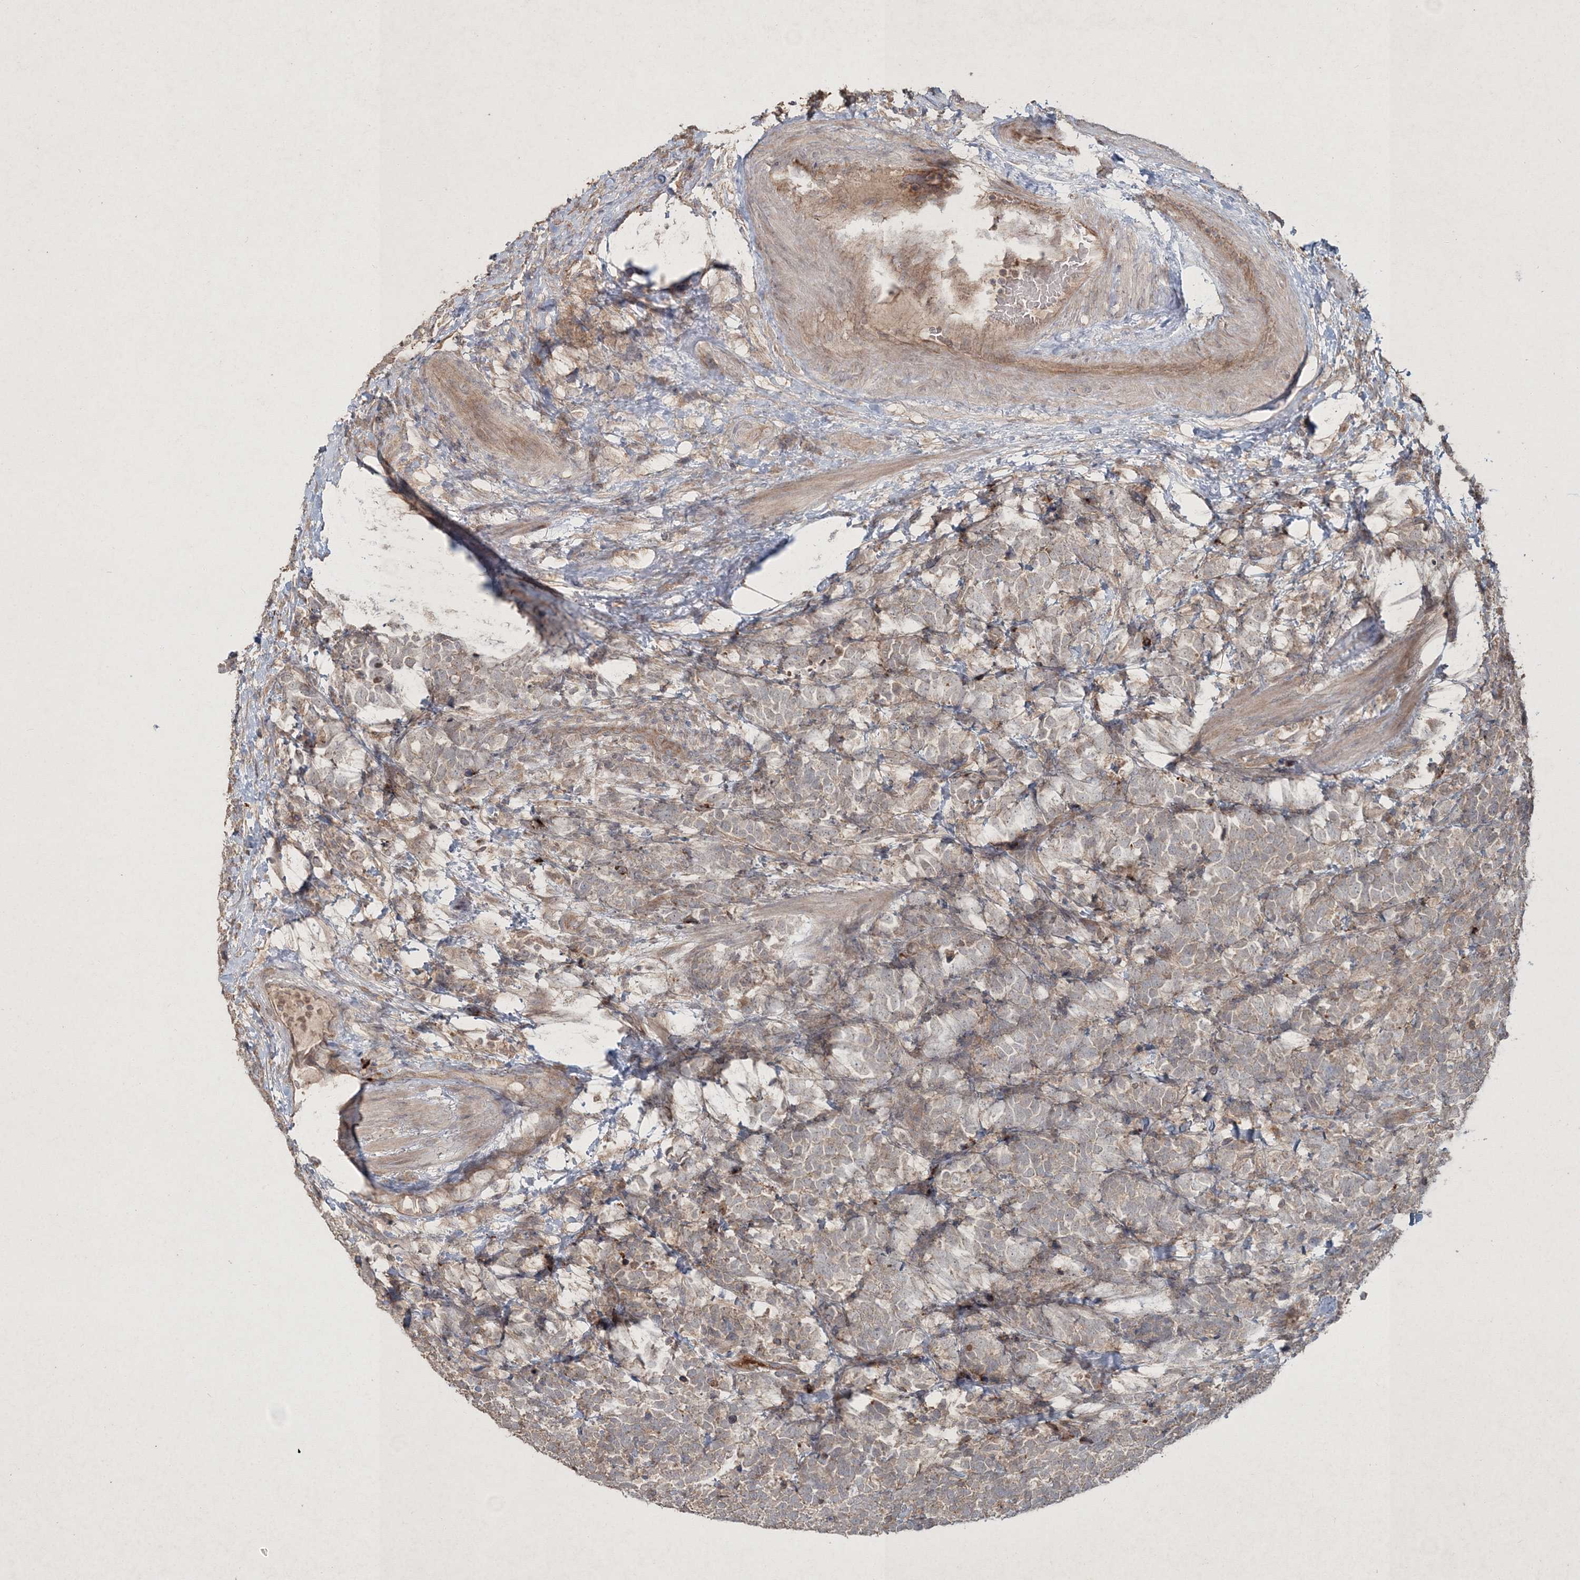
{"staining": {"intensity": "weak", "quantity": "<25%", "location": "cytoplasmic/membranous"}, "tissue": "urothelial cancer", "cell_type": "Tumor cells", "image_type": "cancer", "snomed": [{"axis": "morphology", "description": "Urothelial carcinoma, High grade"}, {"axis": "topography", "description": "Urinary bladder"}], "caption": "Immunohistochemistry (IHC) of urothelial cancer demonstrates no positivity in tumor cells.", "gene": "SPRY1", "patient": {"sex": "female", "age": 82}}